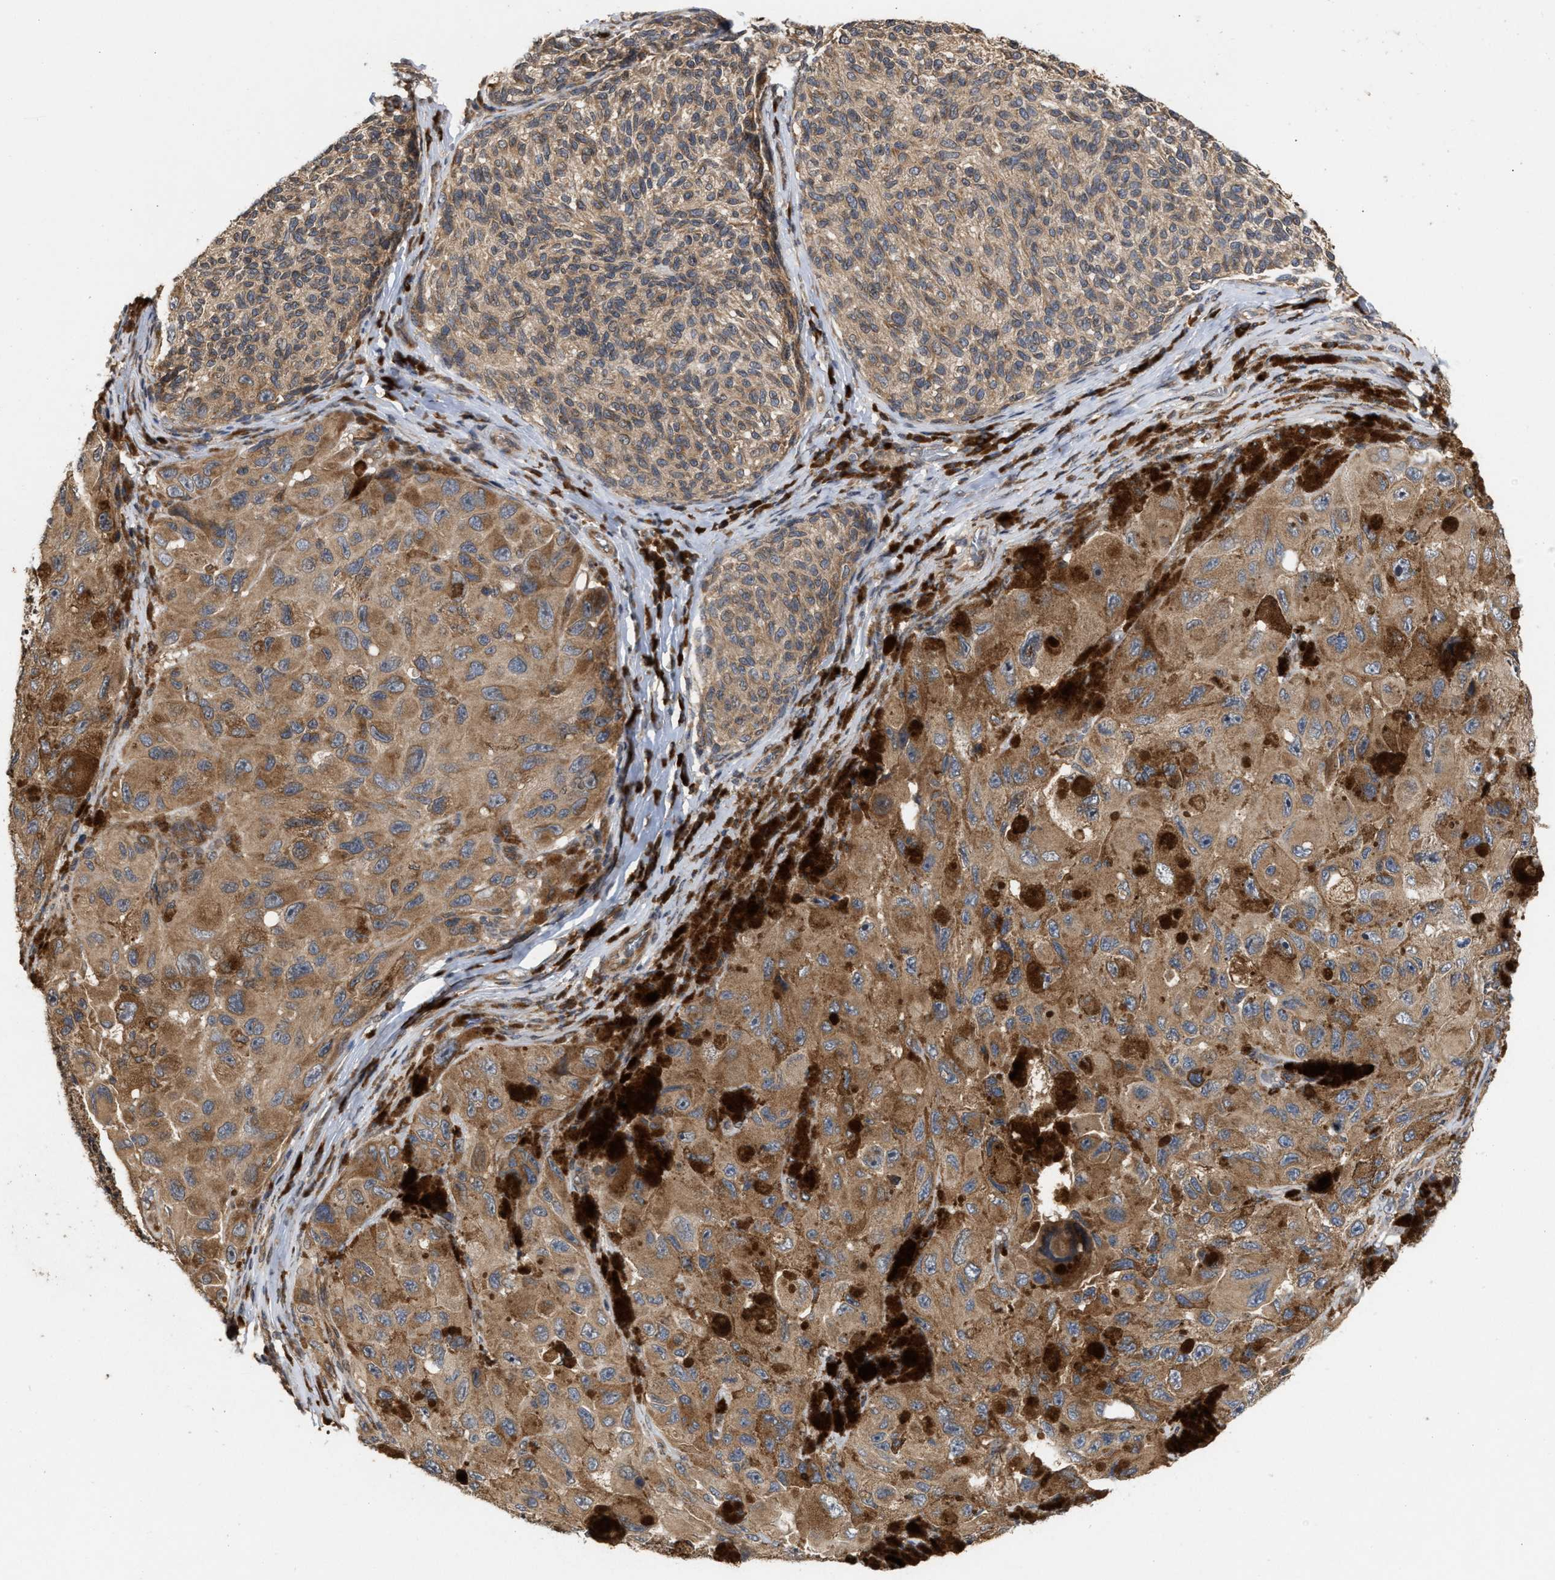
{"staining": {"intensity": "moderate", "quantity": ">75%", "location": "cytoplasmic/membranous"}, "tissue": "melanoma", "cell_type": "Tumor cells", "image_type": "cancer", "snomed": [{"axis": "morphology", "description": "Malignant melanoma, NOS"}, {"axis": "topography", "description": "Skin"}], "caption": "About >75% of tumor cells in human melanoma exhibit moderate cytoplasmic/membranous protein staining as visualized by brown immunohistochemical staining.", "gene": "SAR1A", "patient": {"sex": "female", "age": 73}}